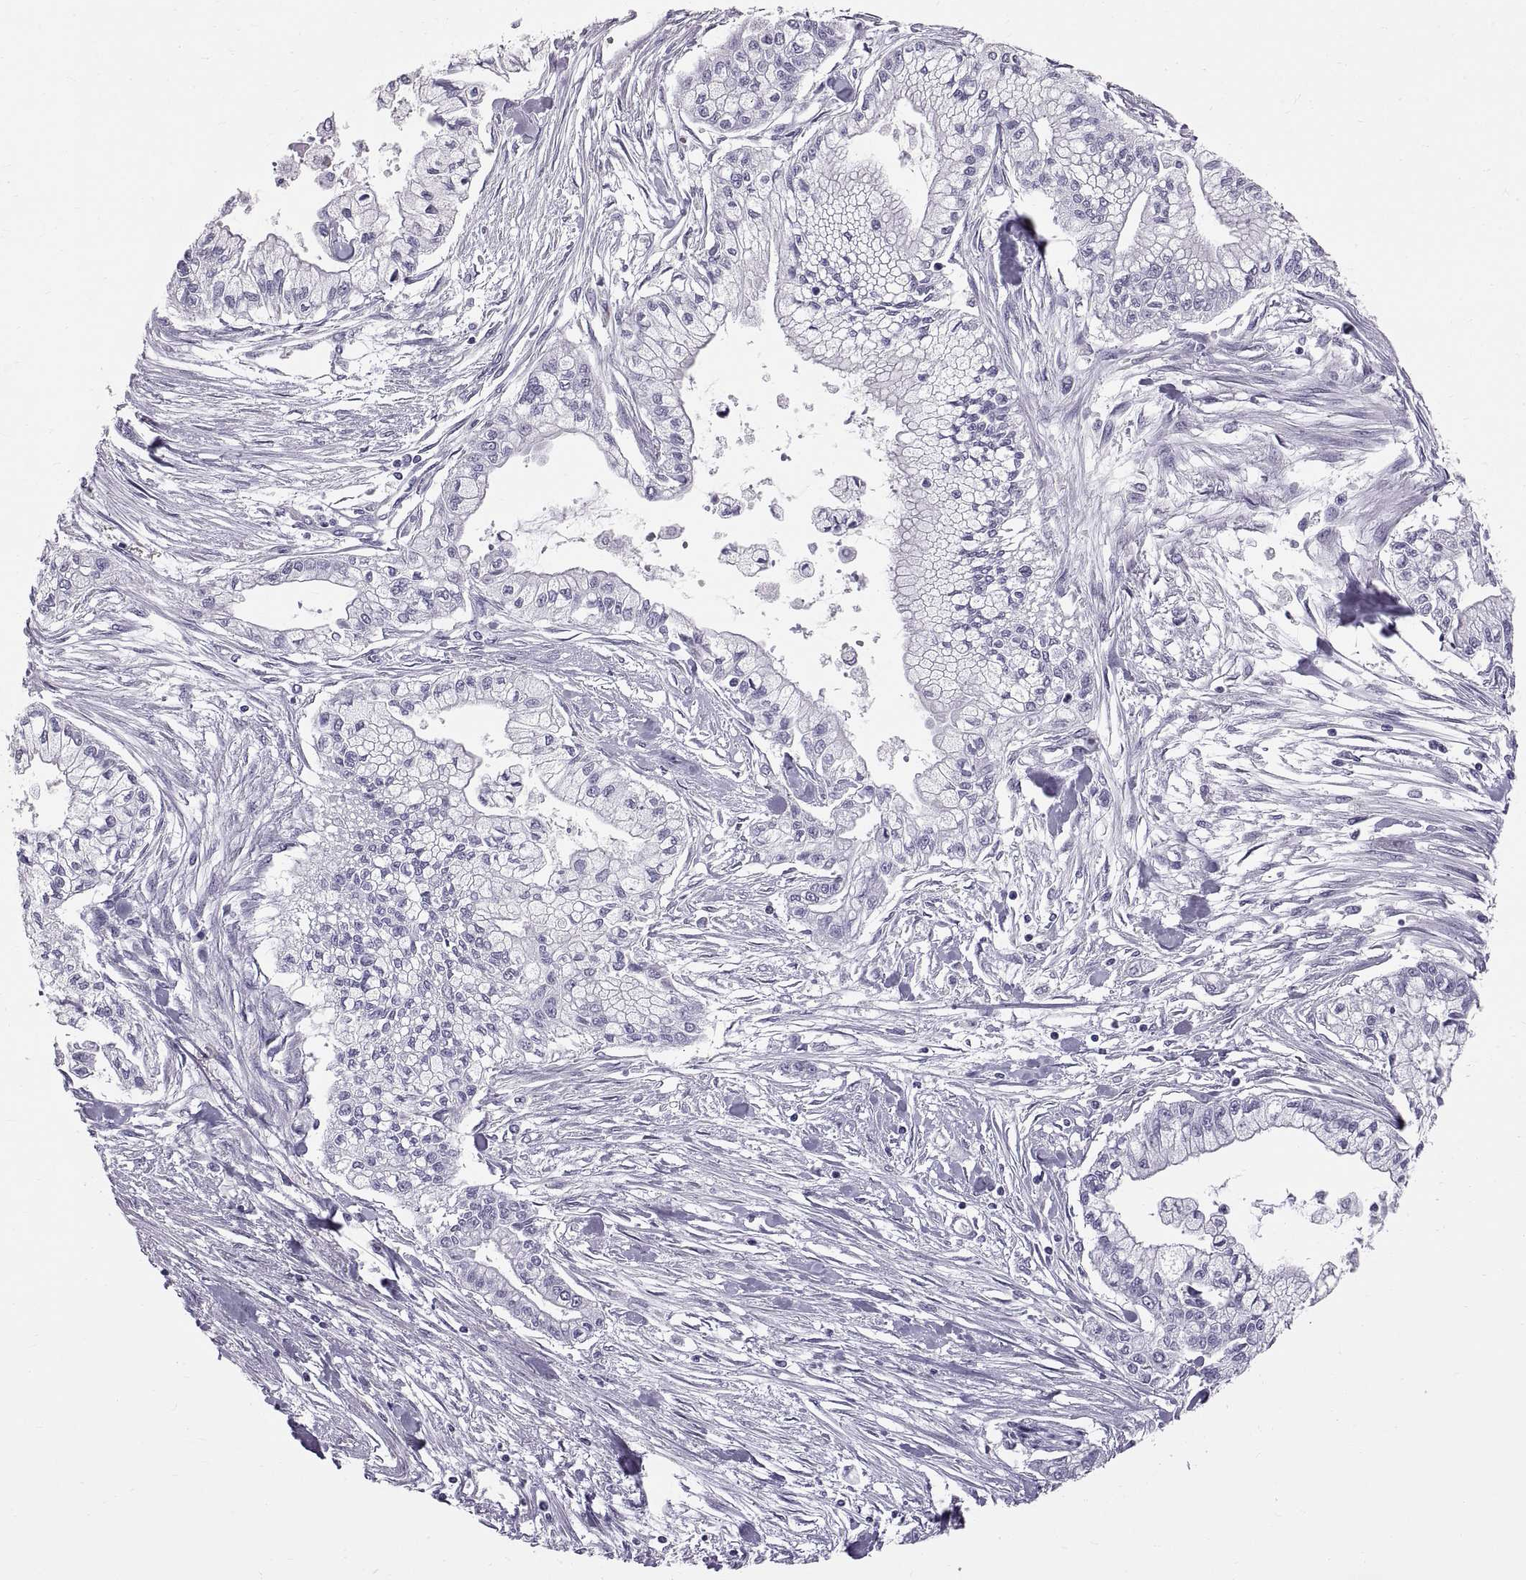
{"staining": {"intensity": "negative", "quantity": "none", "location": "none"}, "tissue": "pancreatic cancer", "cell_type": "Tumor cells", "image_type": "cancer", "snomed": [{"axis": "morphology", "description": "Adenocarcinoma, NOS"}, {"axis": "topography", "description": "Pancreas"}], "caption": "Immunohistochemistry micrograph of pancreatic adenocarcinoma stained for a protein (brown), which demonstrates no staining in tumor cells. The staining is performed using DAB (3,3'-diaminobenzidine) brown chromogen with nuclei counter-stained in using hematoxylin.", "gene": "WFDC8", "patient": {"sex": "male", "age": 54}}